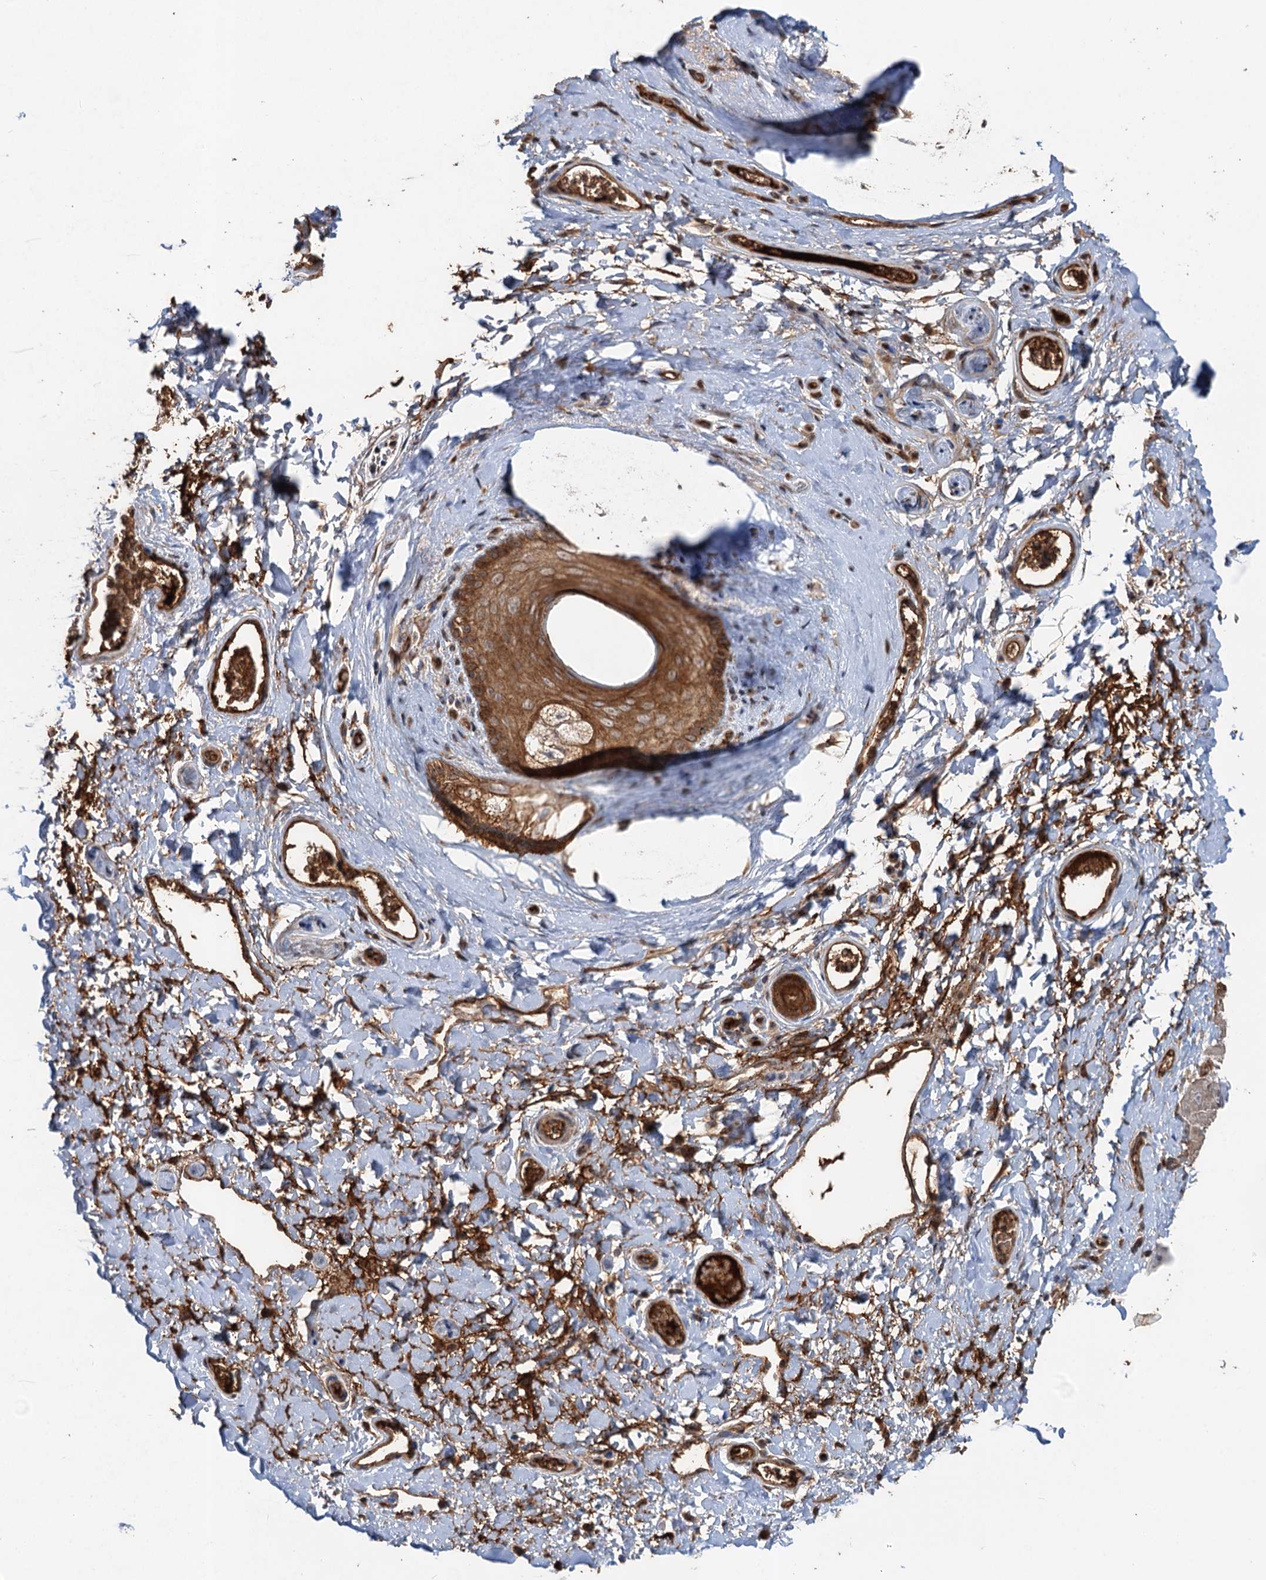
{"staining": {"intensity": "strong", "quantity": ">75%", "location": "cytoplasmic/membranous"}, "tissue": "skin", "cell_type": "Epidermal cells", "image_type": "normal", "snomed": [{"axis": "morphology", "description": "Normal tissue, NOS"}, {"axis": "topography", "description": "Anal"}], "caption": "A high-resolution histopathology image shows immunohistochemistry staining of unremarkable skin, which reveals strong cytoplasmic/membranous expression in approximately >75% of epidermal cells.", "gene": "DEXI", "patient": {"sex": "male", "age": 44}}